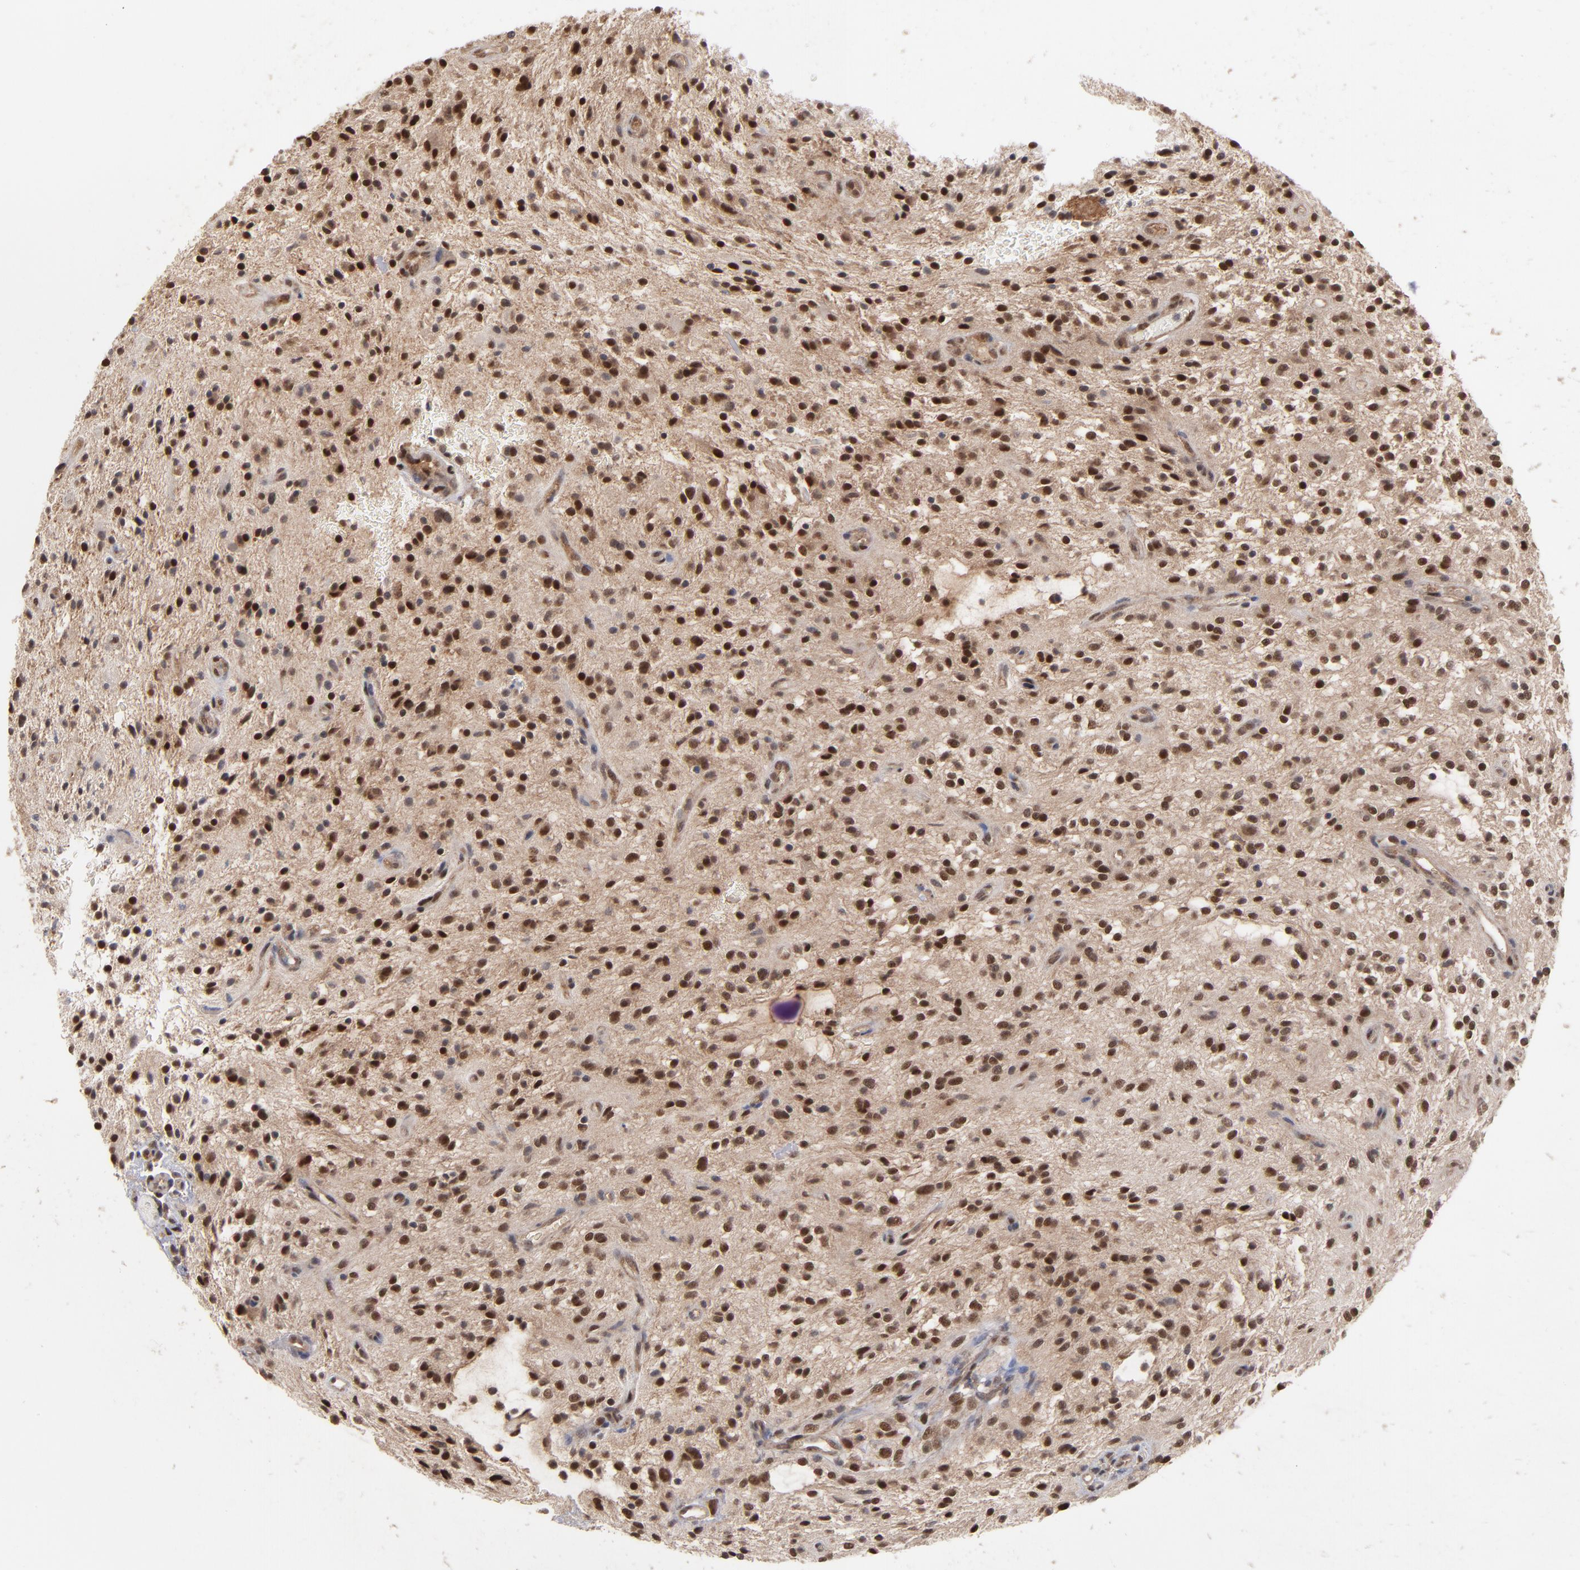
{"staining": {"intensity": "strong", "quantity": ">75%", "location": "nuclear"}, "tissue": "glioma", "cell_type": "Tumor cells", "image_type": "cancer", "snomed": [{"axis": "morphology", "description": "Glioma, malignant, NOS"}, {"axis": "topography", "description": "Cerebellum"}], "caption": "The micrograph demonstrates a brown stain indicating the presence of a protein in the nuclear of tumor cells in malignant glioma.", "gene": "HUWE1", "patient": {"sex": "female", "age": 10}}